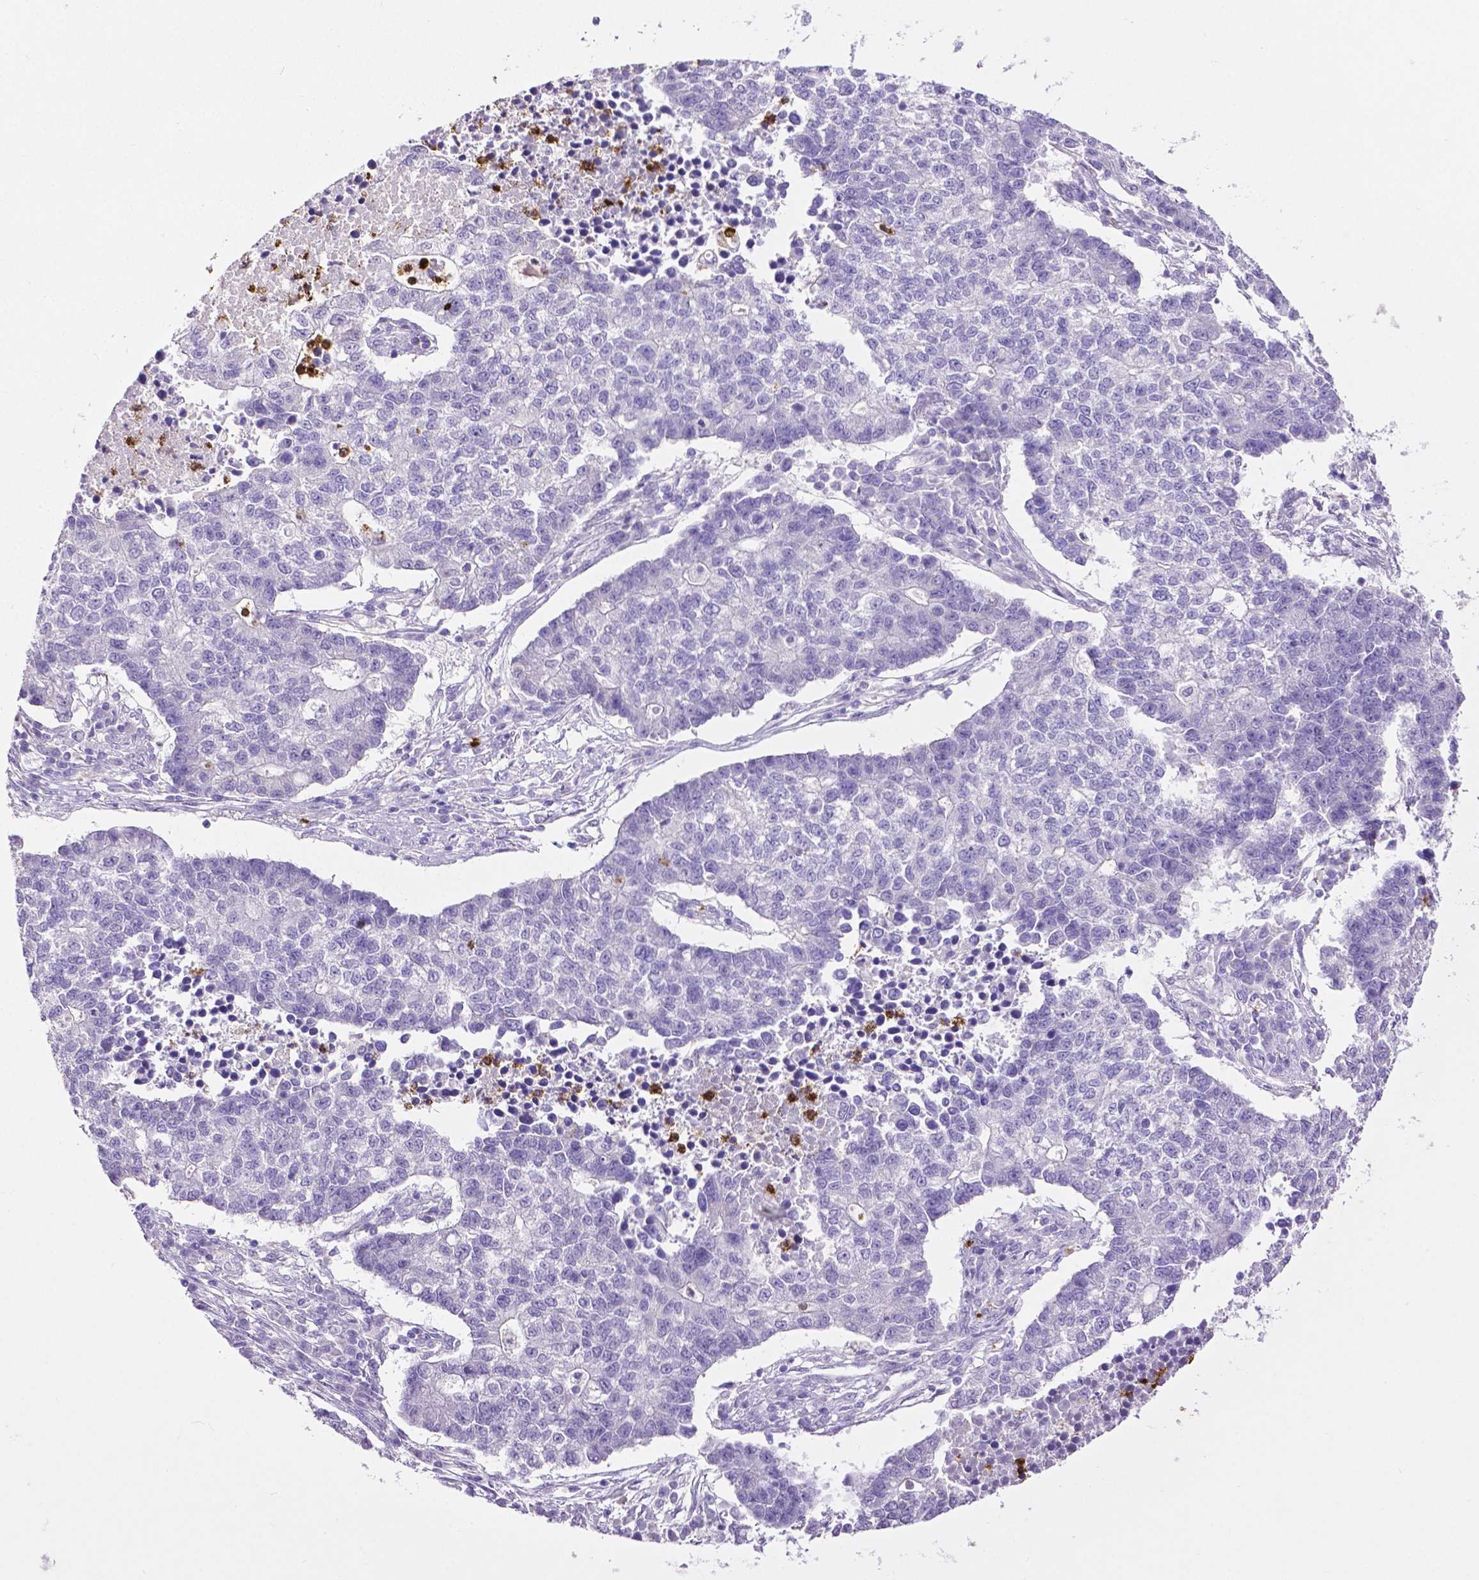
{"staining": {"intensity": "negative", "quantity": "none", "location": "none"}, "tissue": "lung cancer", "cell_type": "Tumor cells", "image_type": "cancer", "snomed": [{"axis": "morphology", "description": "Adenocarcinoma, NOS"}, {"axis": "topography", "description": "Lung"}], "caption": "Immunohistochemistry micrograph of neoplastic tissue: human lung cancer stained with DAB demonstrates no significant protein expression in tumor cells.", "gene": "MMP9", "patient": {"sex": "male", "age": 57}}